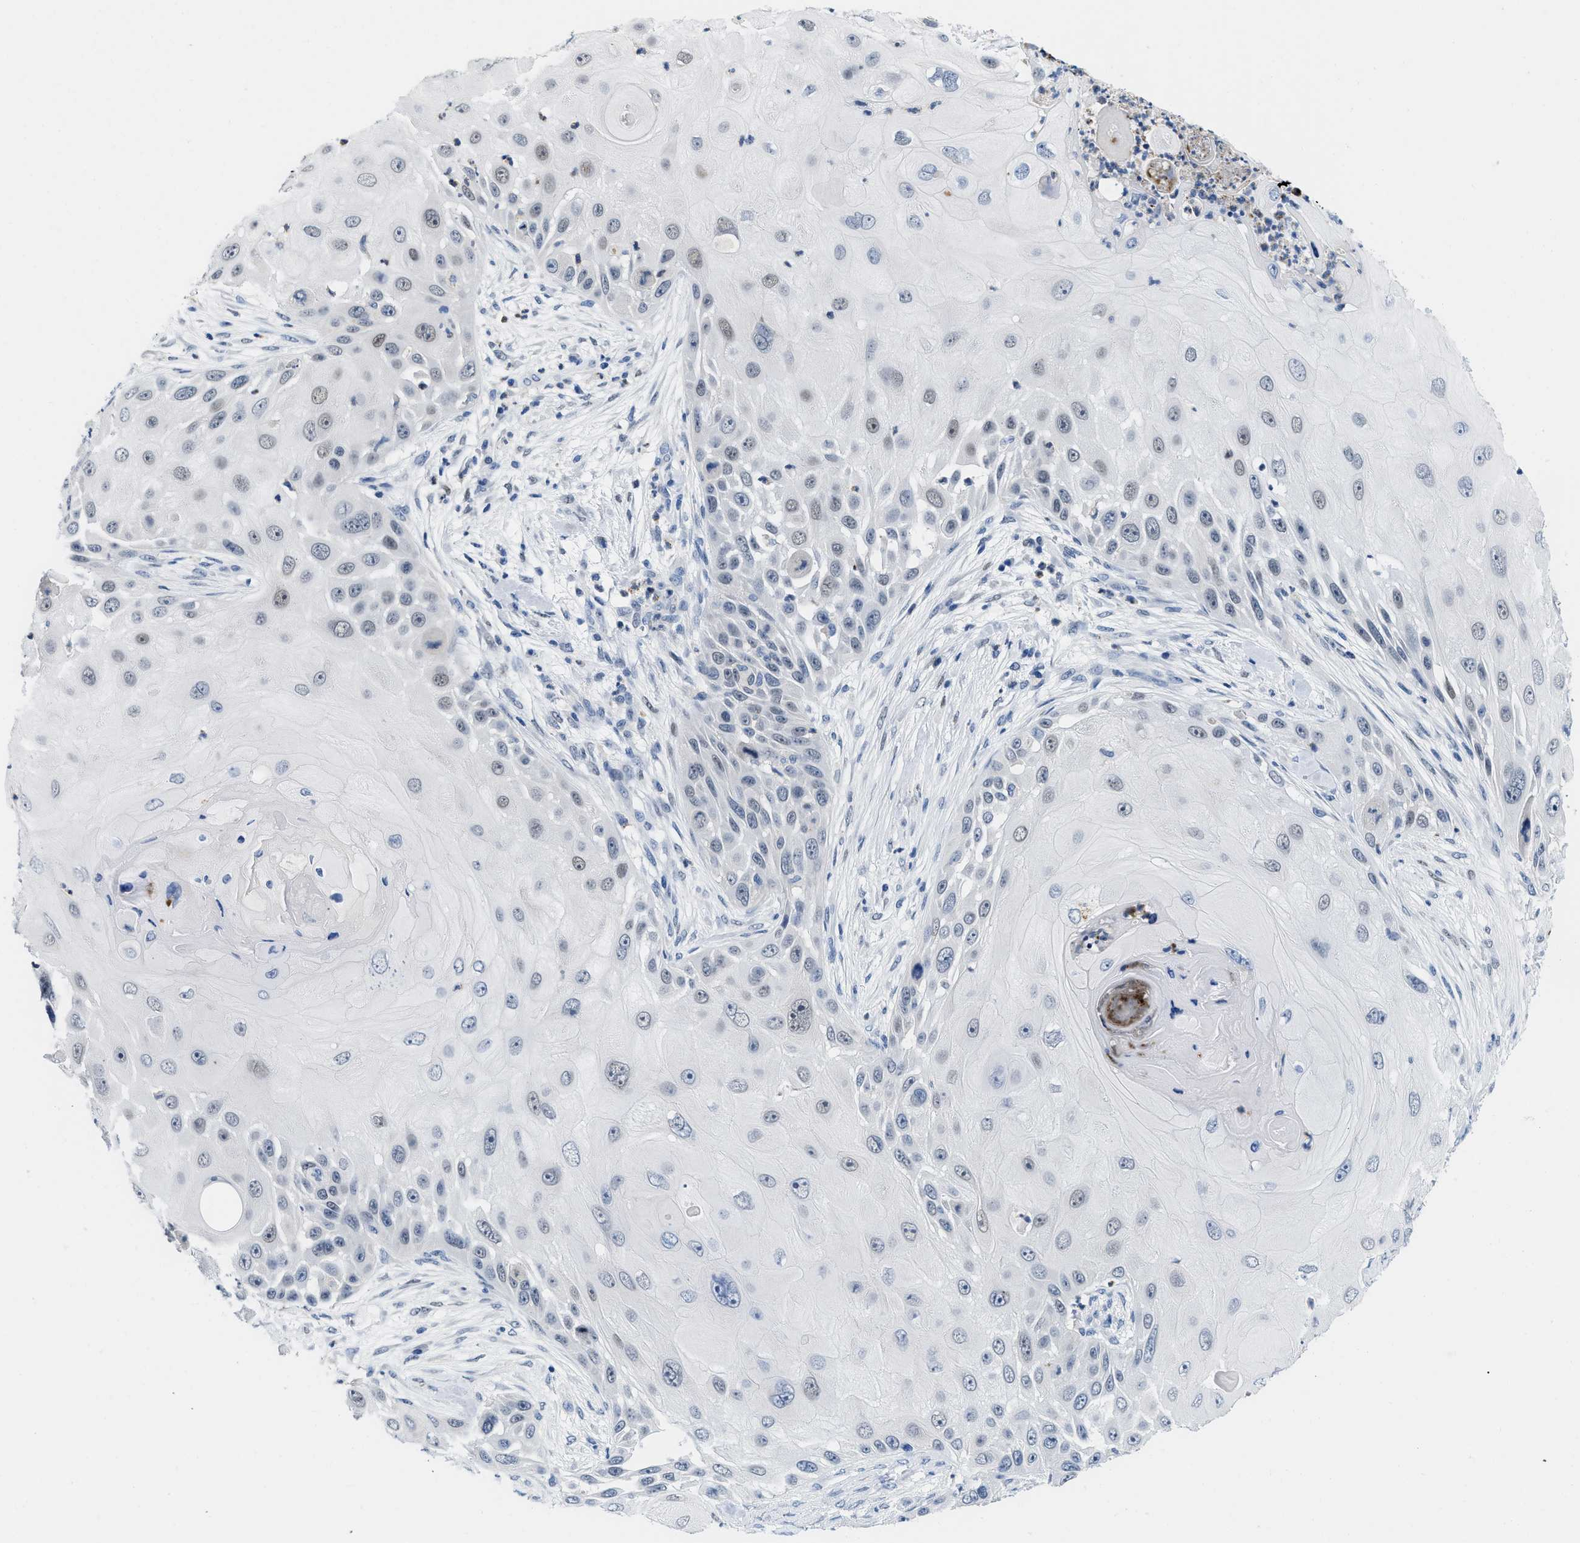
{"staining": {"intensity": "negative", "quantity": "none", "location": "none"}, "tissue": "skin cancer", "cell_type": "Tumor cells", "image_type": "cancer", "snomed": [{"axis": "morphology", "description": "Squamous cell carcinoma, NOS"}, {"axis": "topography", "description": "Skin"}], "caption": "Immunohistochemistry image of neoplastic tissue: human skin cancer stained with DAB (3,3'-diaminobenzidine) displays no significant protein expression in tumor cells.", "gene": "NFIX", "patient": {"sex": "female", "age": 44}}